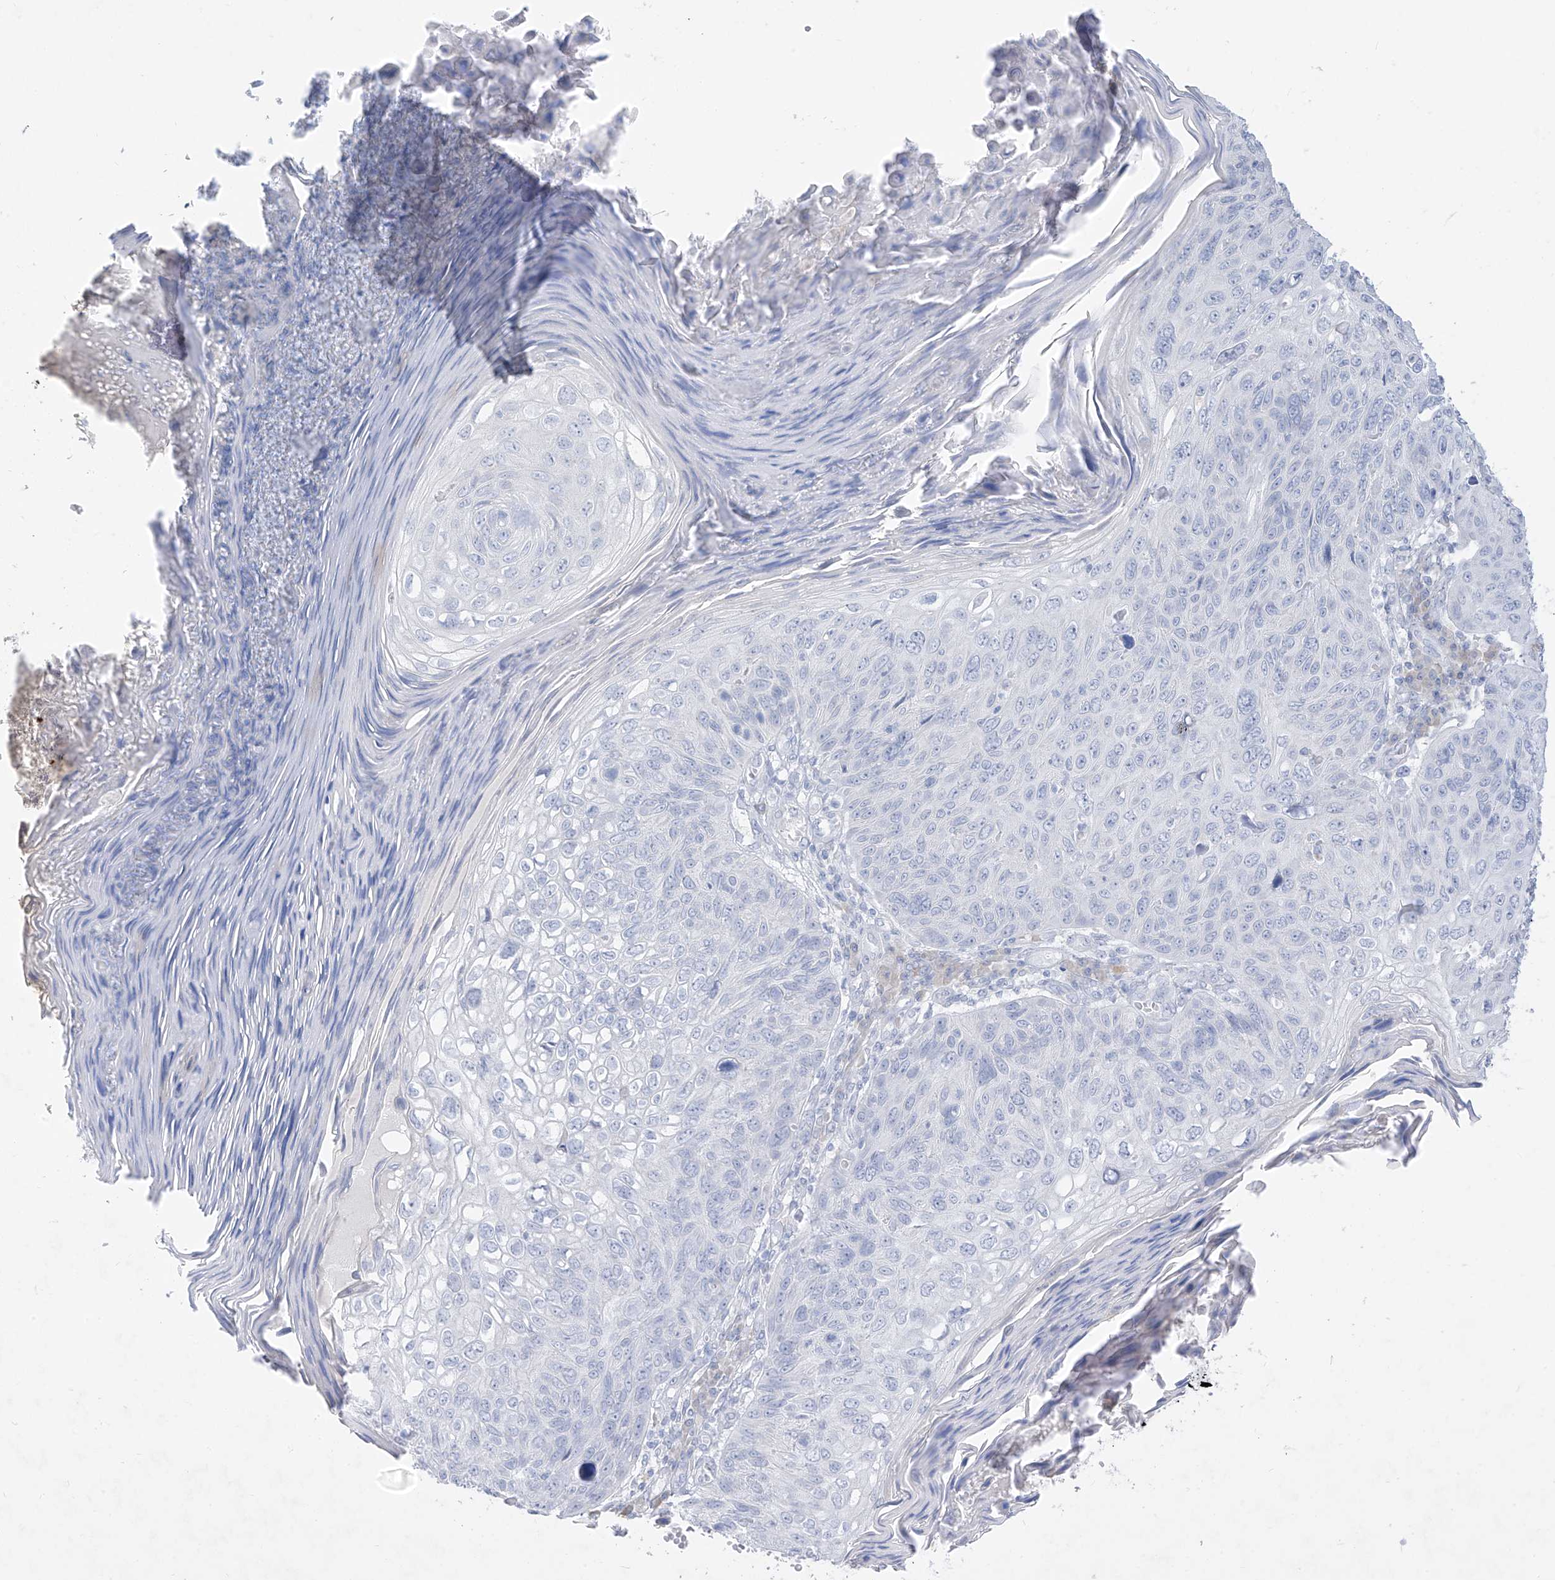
{"staining": {"intensity": "negative", "quantity": "none", "location": "none"}, "tissue": "skin cancer", "cell_type": "Tumor cells", "image_type": "cancer", "snomed": [{"axis": "morphology", "description": "Squamous cell carcinoma, NOS"}, {"axis": "topography", "description": "Skin"}], "caption": "Tumor cells show no significant protein expression in skin squamous cell carcinoma. (DAB IHC visualized using brightfield microscopy, high magnification).", "gene": "TGM4", "patient": {"sex": "female", "age": 90}}